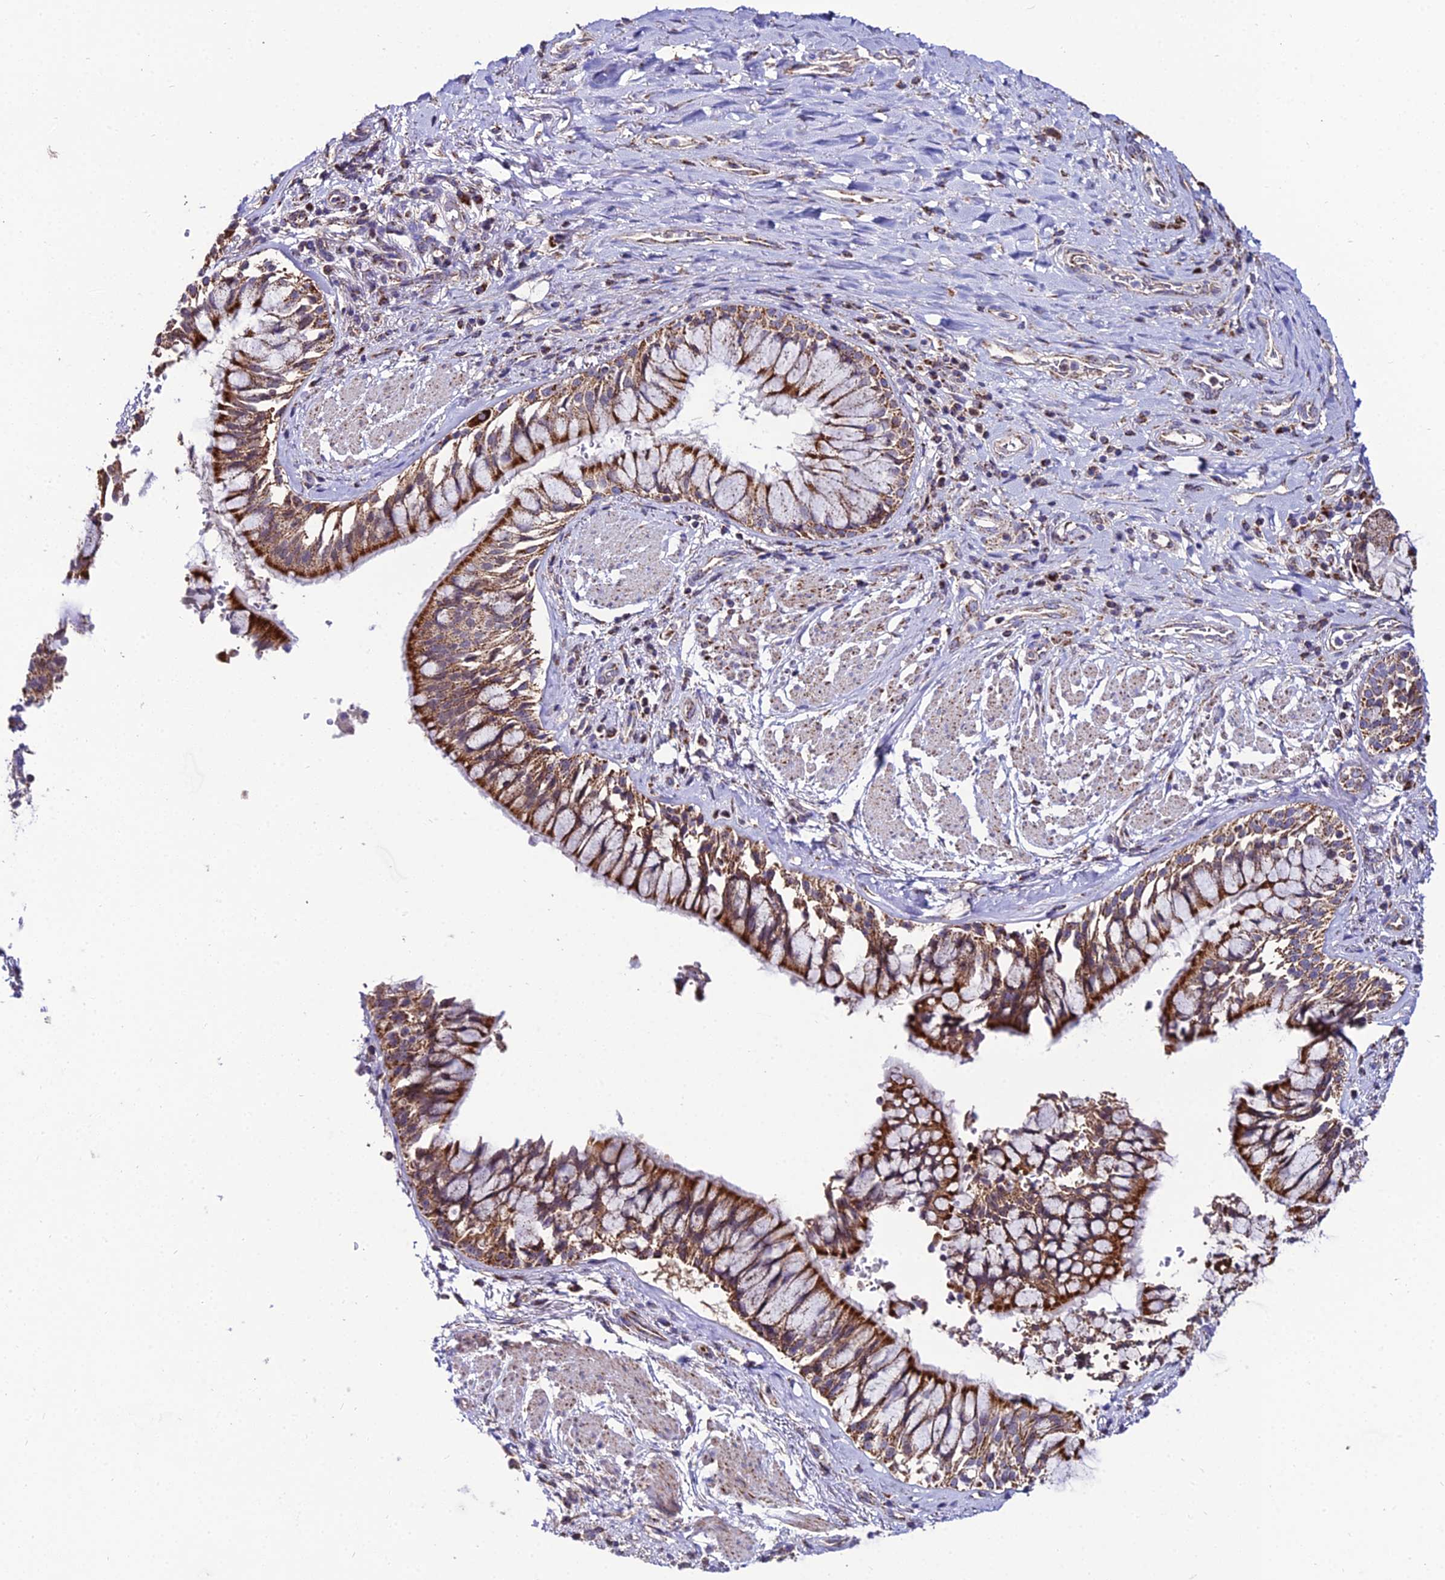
{"staining": {"intensity": "negative", "quantity": "none", "location": "none"}, "tissue": "soft tissue", "cell_type": "Fibroblasts", "image_type": "normal", "snomed": [{"axis": "morphology", "description": "Normal tissue, NOS"}, {"axis": "morphology", "description": "Squamous cell carcinoma, NOS"}, {"axis": "topography", "description": "Bronchus"}, {"axis": "topography", "description": "Lung"}], "caption": "Protein analysis of unremarkable soft tissue demonstrates no significant staining in fibroblasts. (DAB immunohistochemistry (IHC) with hematoxylin counter stain).", "gene": "PSMD2", "patient": {"sex": "male", "age": 64}}